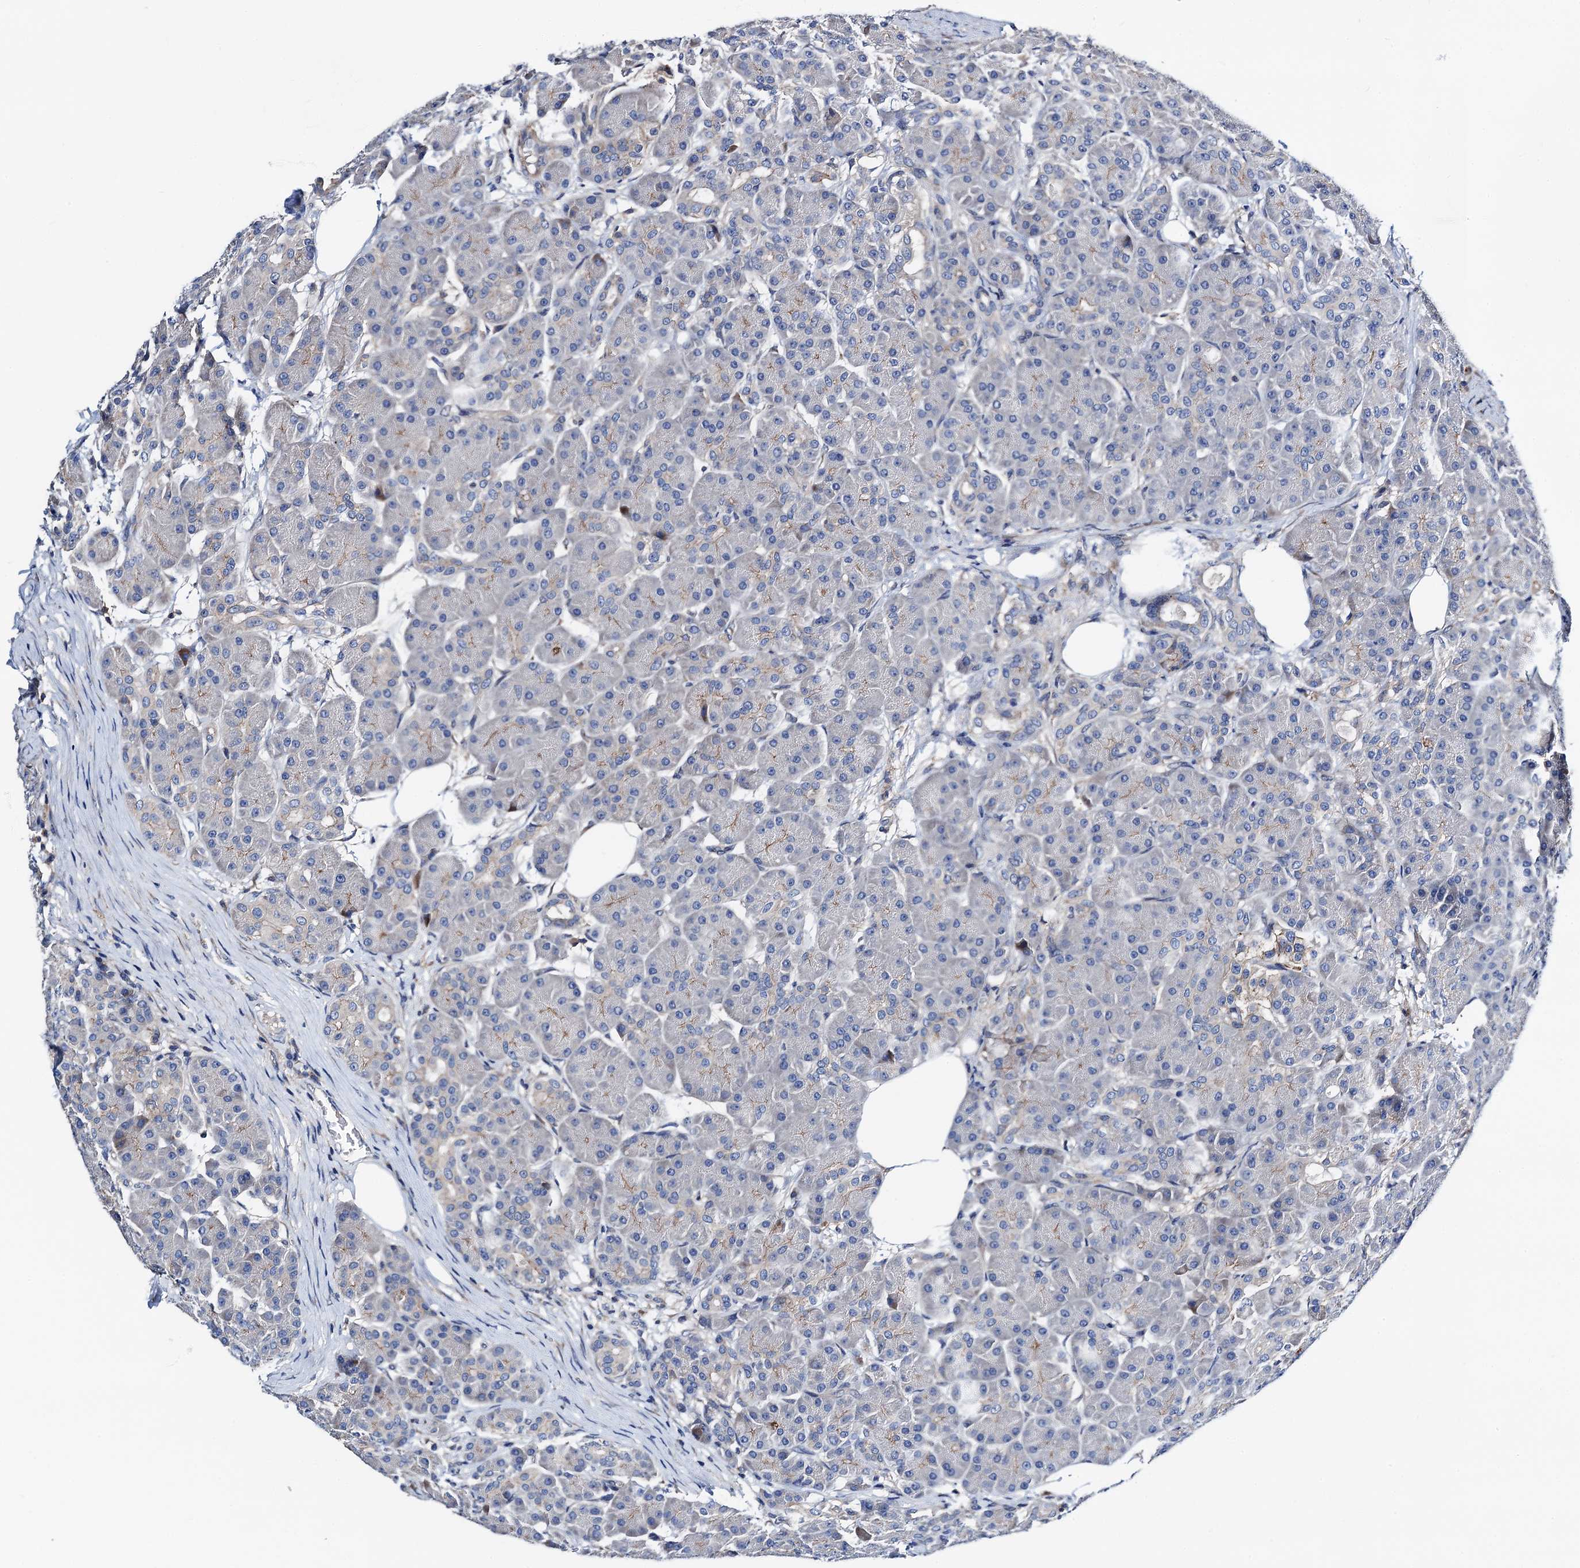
{"staining": {"intensity": "moderate", "quantity": "<25%", "location": "cytoplasmic/membranous"}, "tissue": "pancreas", "cell_type": "Exocrine glandular cells", "image_type": "normal", "snomed": [{"axis": "morphology", "description": "Normal tissue, NOS"}, {"axis": "topography", "description": "Pancreas"}], "caption": "Immunohistochemistry histopathology image of unremarkable pancreas: pancreas stained using immunohistochemistry (IHC) reveals low levels of moderate protein expression localized specifically in the cytoplasmic/membranous of exocrine glandular cells, appearing as a cytoplasmic/membranous brown color.", "gene": "GCOM1", "patient": {"sex": "male", "age": 63}}